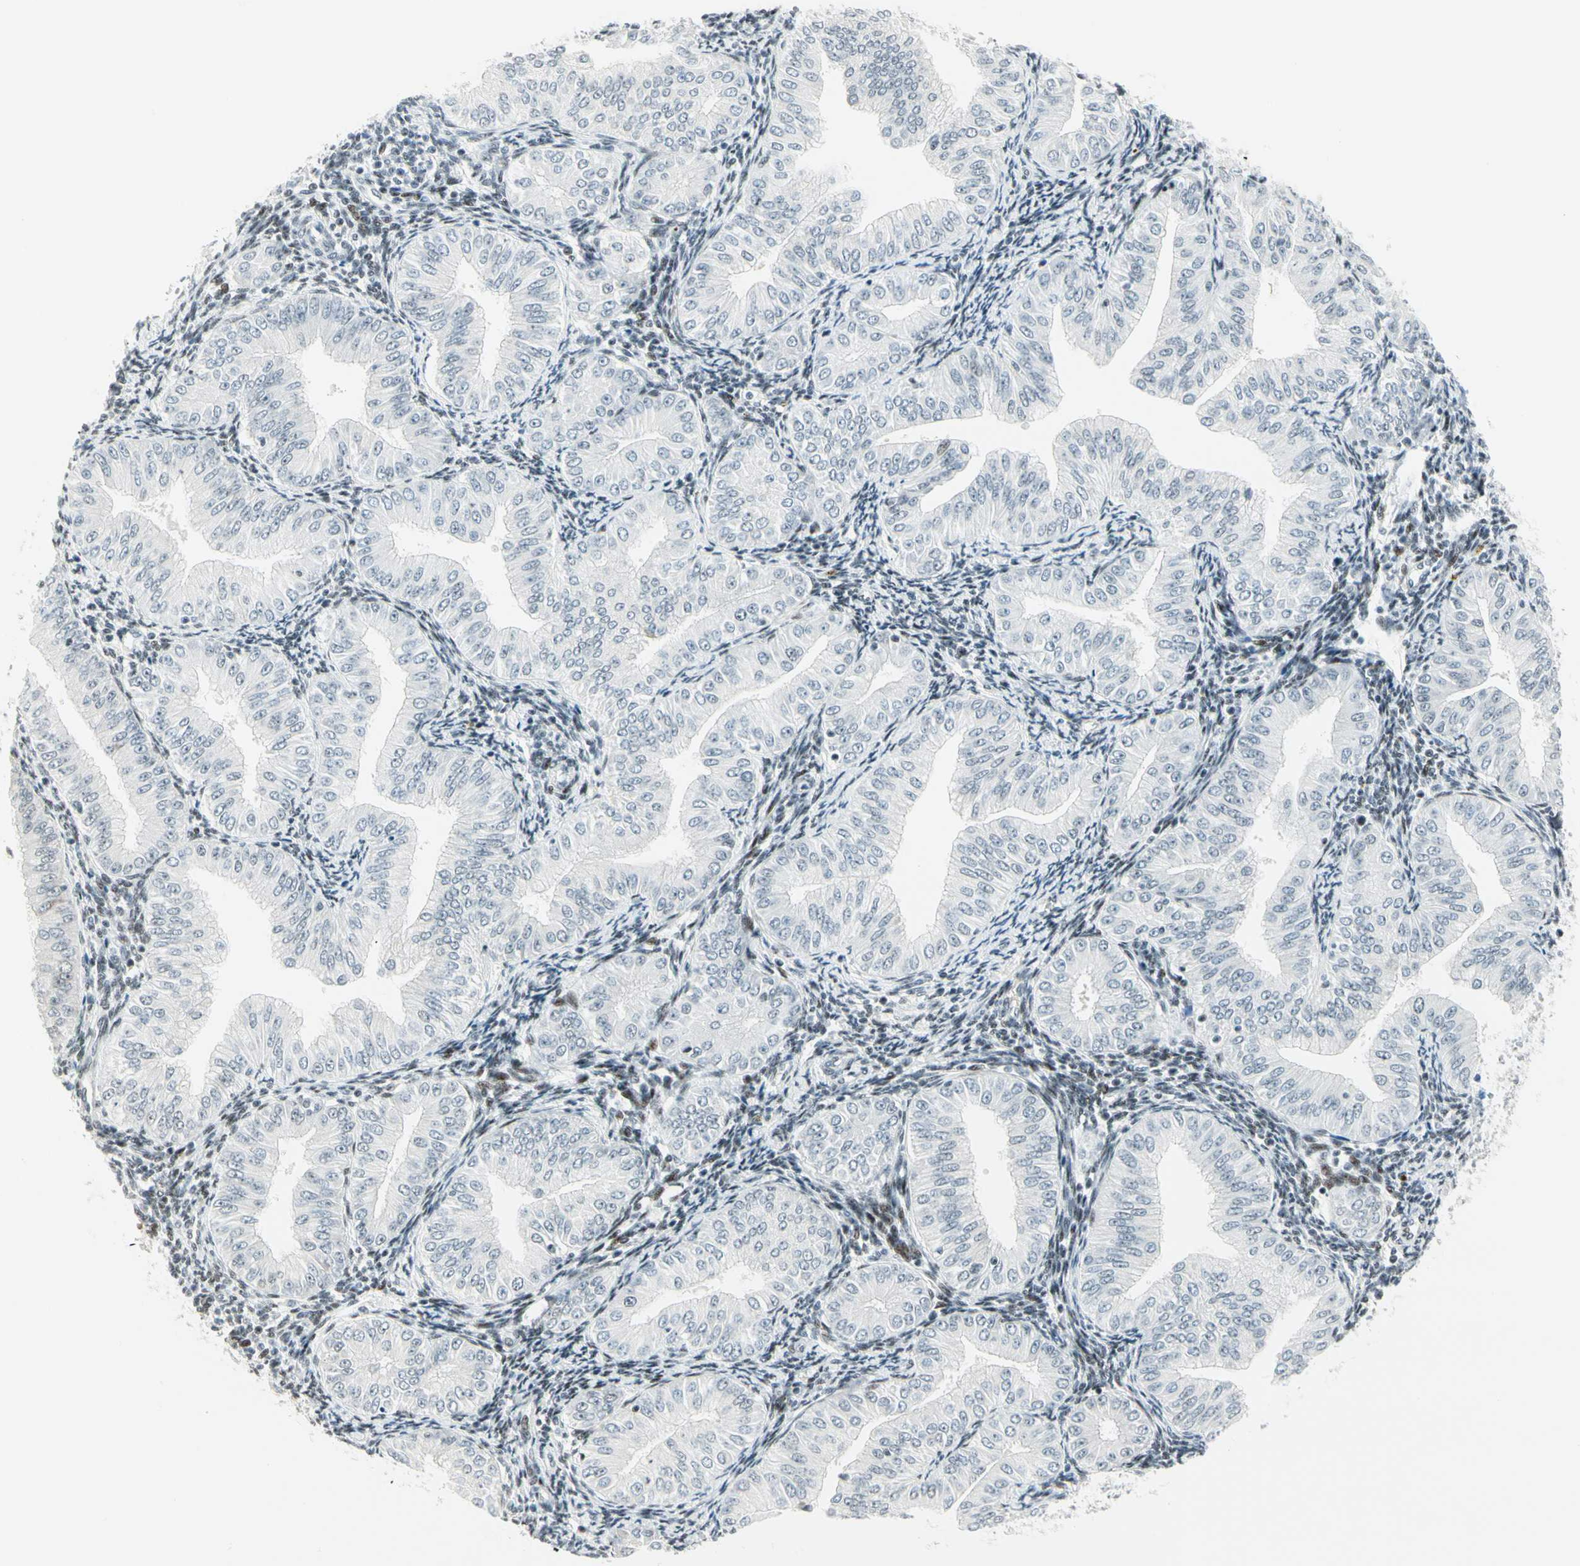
{"staining": {"intensity": "negative", "quantity": "none", "location": "none"}, "tissue": "endometrial cancer", "cell_type": "Tumor cells", "image_type": "cancer", "snomed": [{"axis": "morphology", "description": "Adenocarcinoma, NOS"}, {"axis": "topography", "description": "Endometrium"}], "caption": "Adenocarcinoma (endometrial) was stained to show a protein in brown. There is no significant positivity in tumor cells.", "gene": "PKNOX1", "patient": {"sex": "female", "age": 53}}